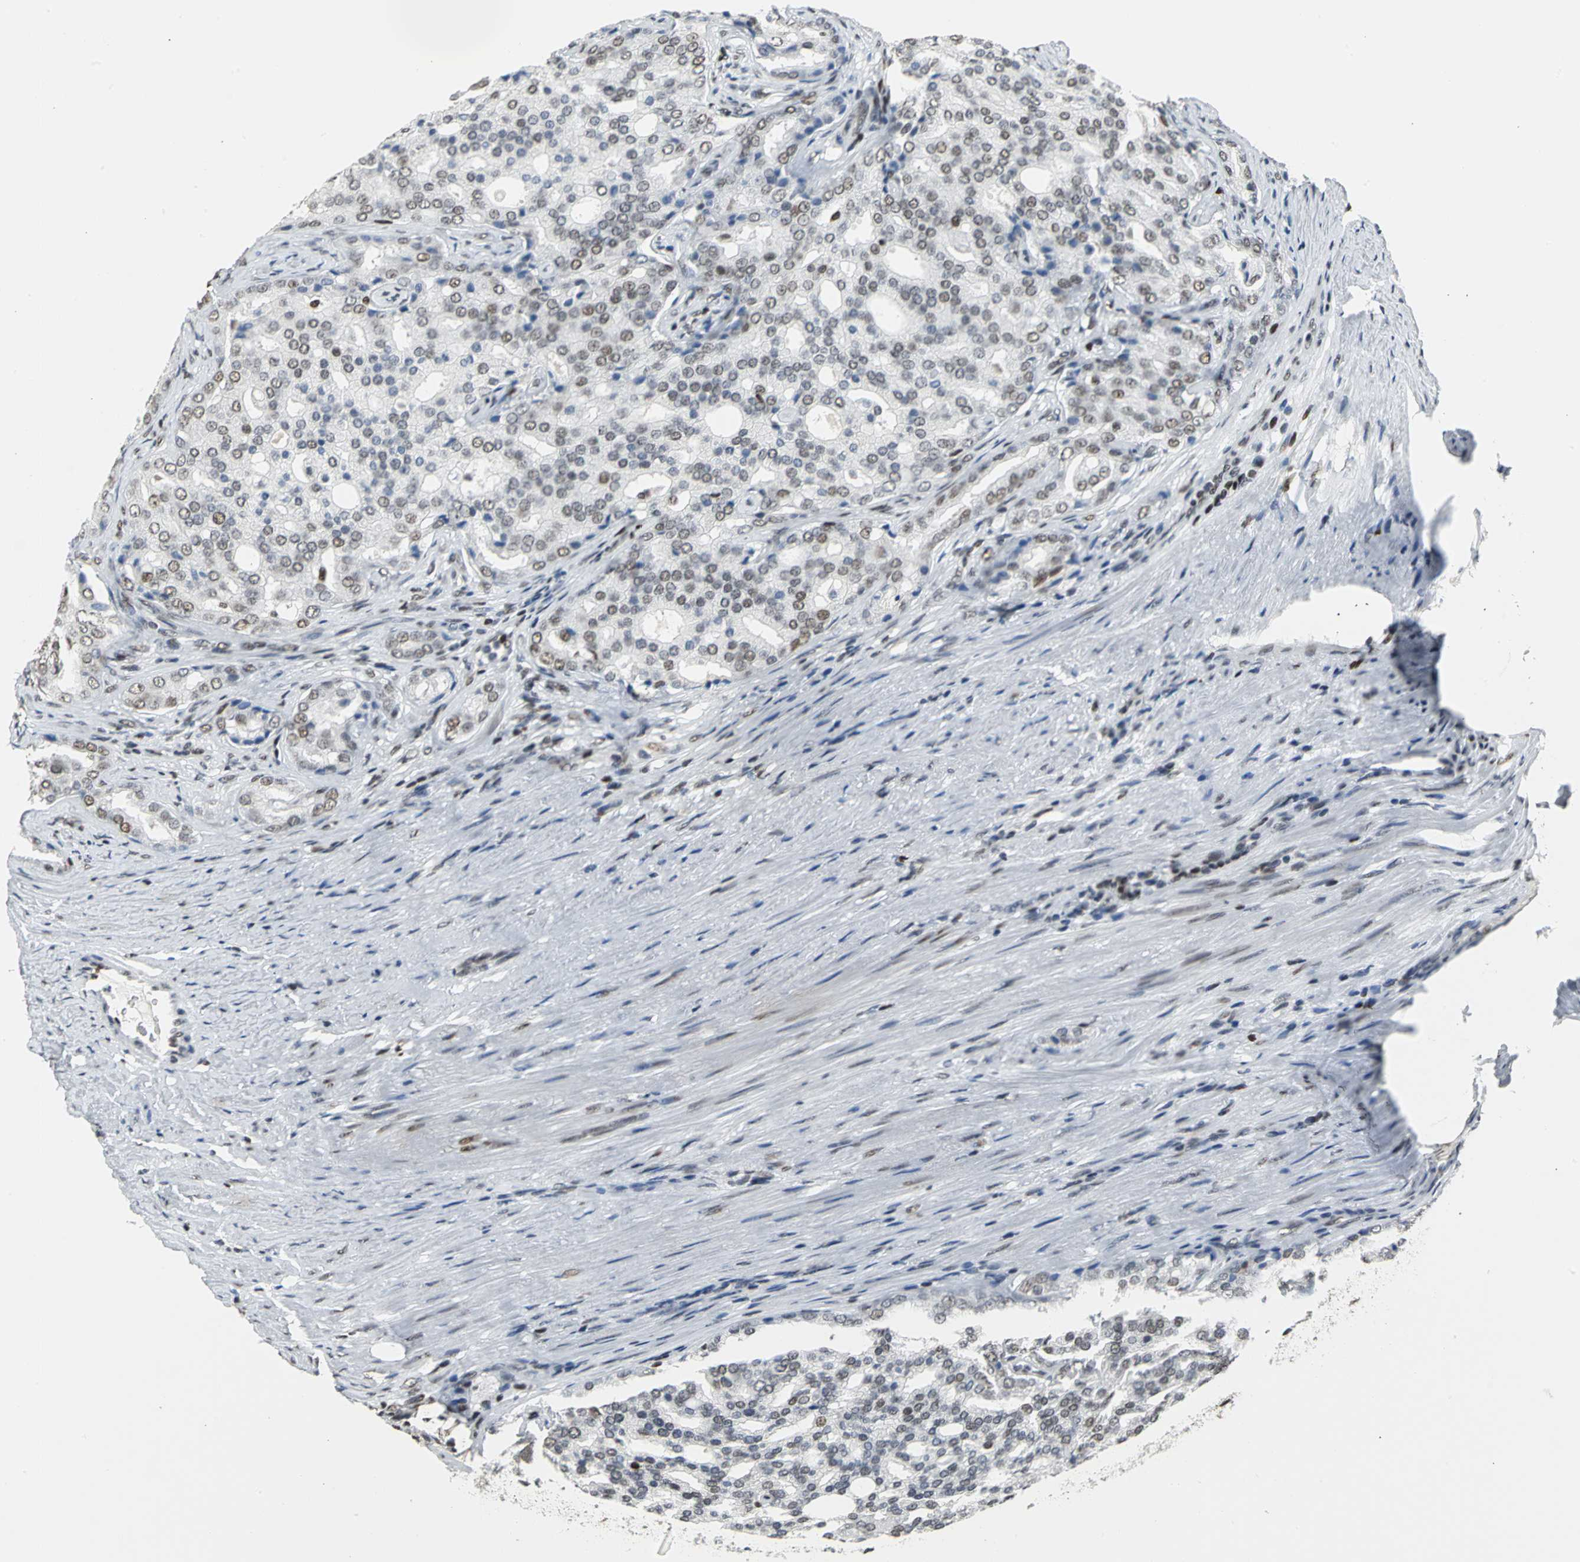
{"staining": {"intensity": "weak", "quantity": "<25%", "location": "nuclear"}, "tissue": "prostate cancer", "cell_type": "Tumor cells", "image_type": "cancer", "snomed": [{"axis": "morphology", "description": "Adenocarcinoma, High grade"}, {"axis": "topography", "description": "Prostate"}], "caption": "Tumor cells show no significant positivity in prostate cancer (adenocarcinoma (high-grade)).", "gene": "HNRNPD", "patient": {"sex": "male", "age": 64}}